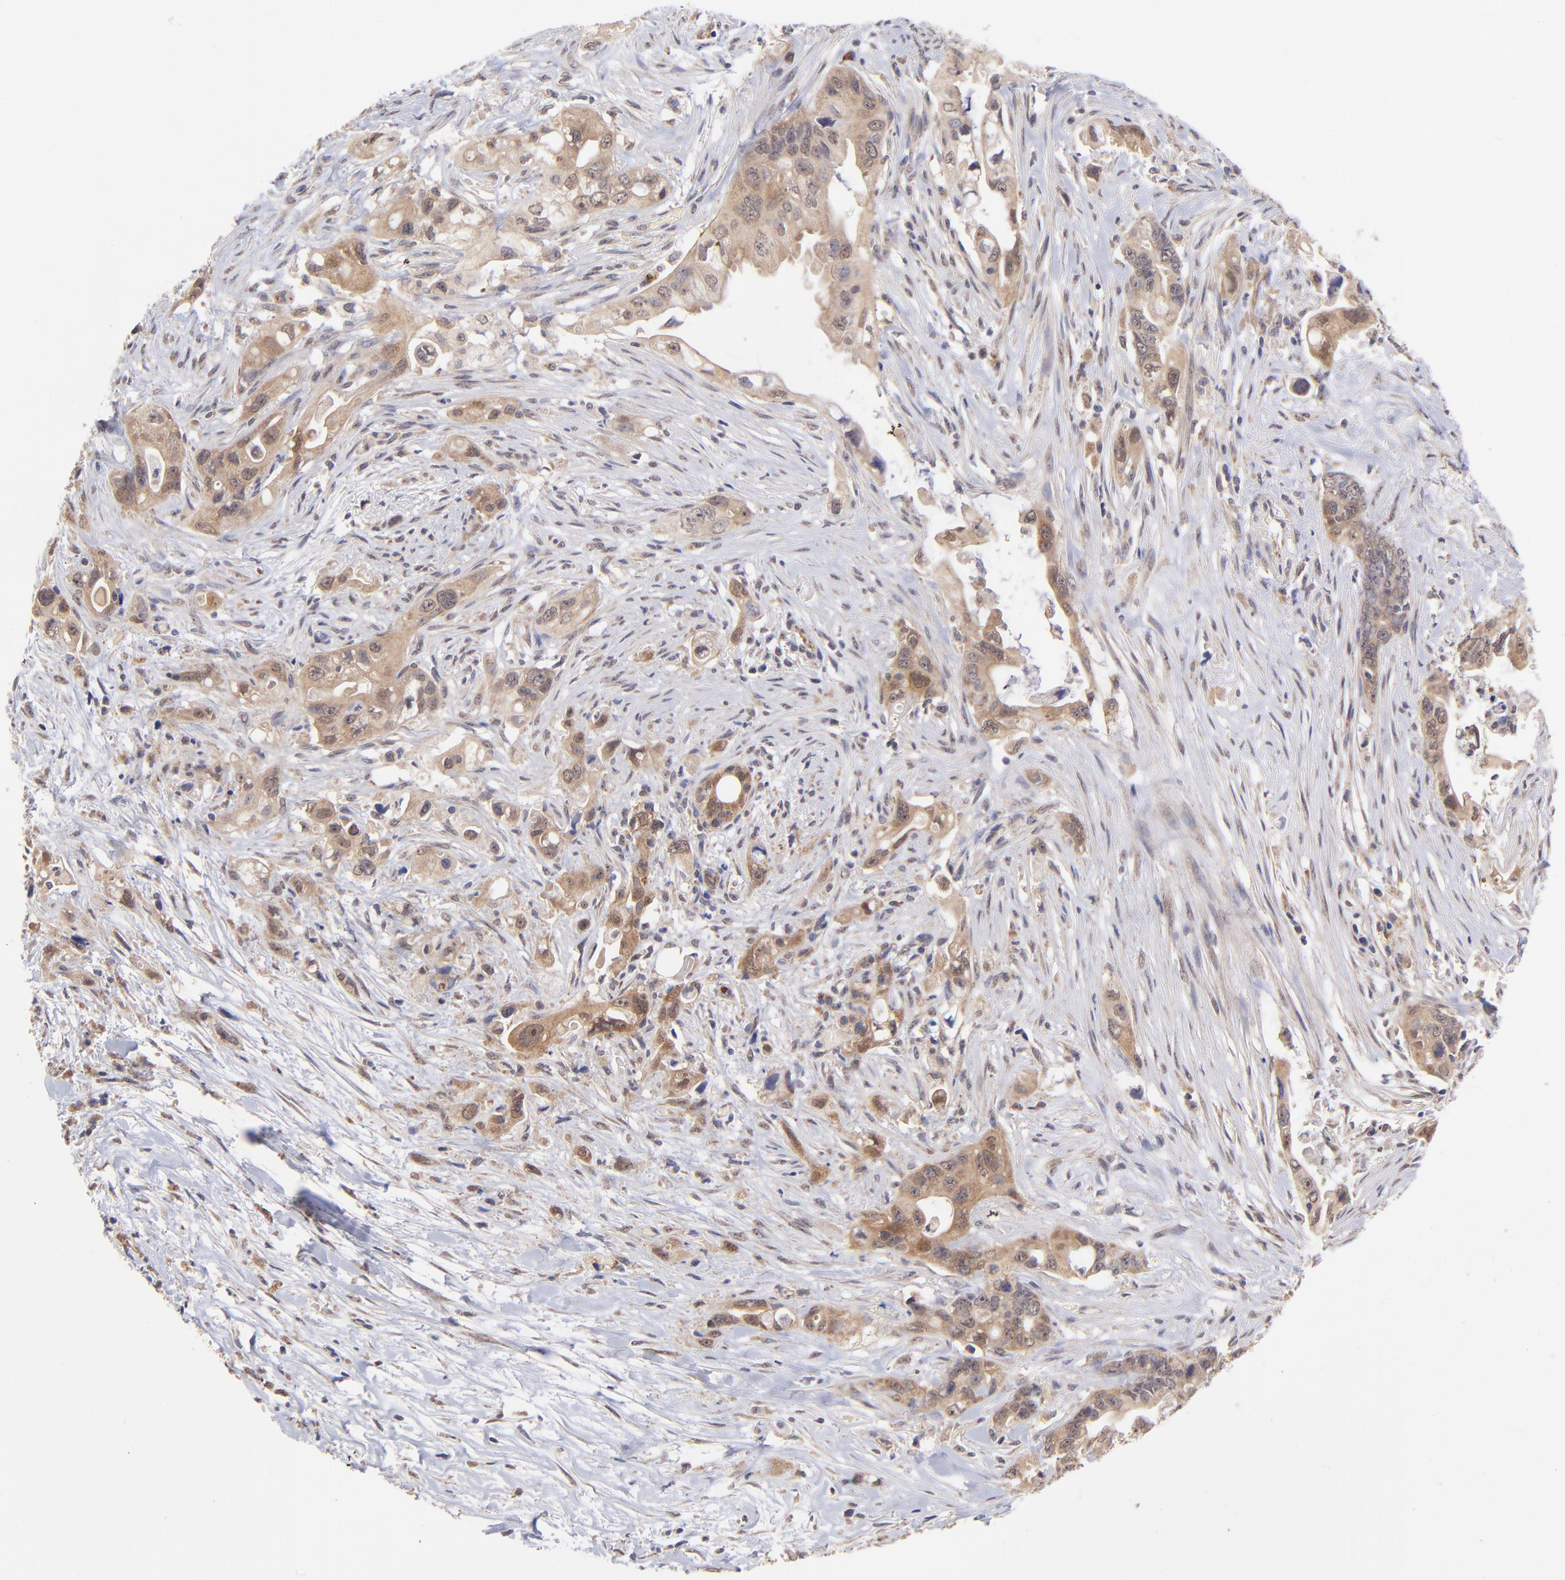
{"staining": {"intensity": "moderate", "quantity": ">75%", "location": "cytoplasmic/membranous"}, "tissue": "pancreatic cancer", "cell_type": "Tumor cells", "image_type": "cancer", "snomed": [{"axis": "morphology", "description": "Normal tissue, NOS"}, {"axis": "topography", "description": "Pancreas"}], "caption": "Protein staining of pancreatic cancer tissue reveals moderate cytoplasmic/membranous positivity in approximately >75% of tumor cells.", "gene": "UBE2H", "patient": {"sex": "male", "age": 42}}